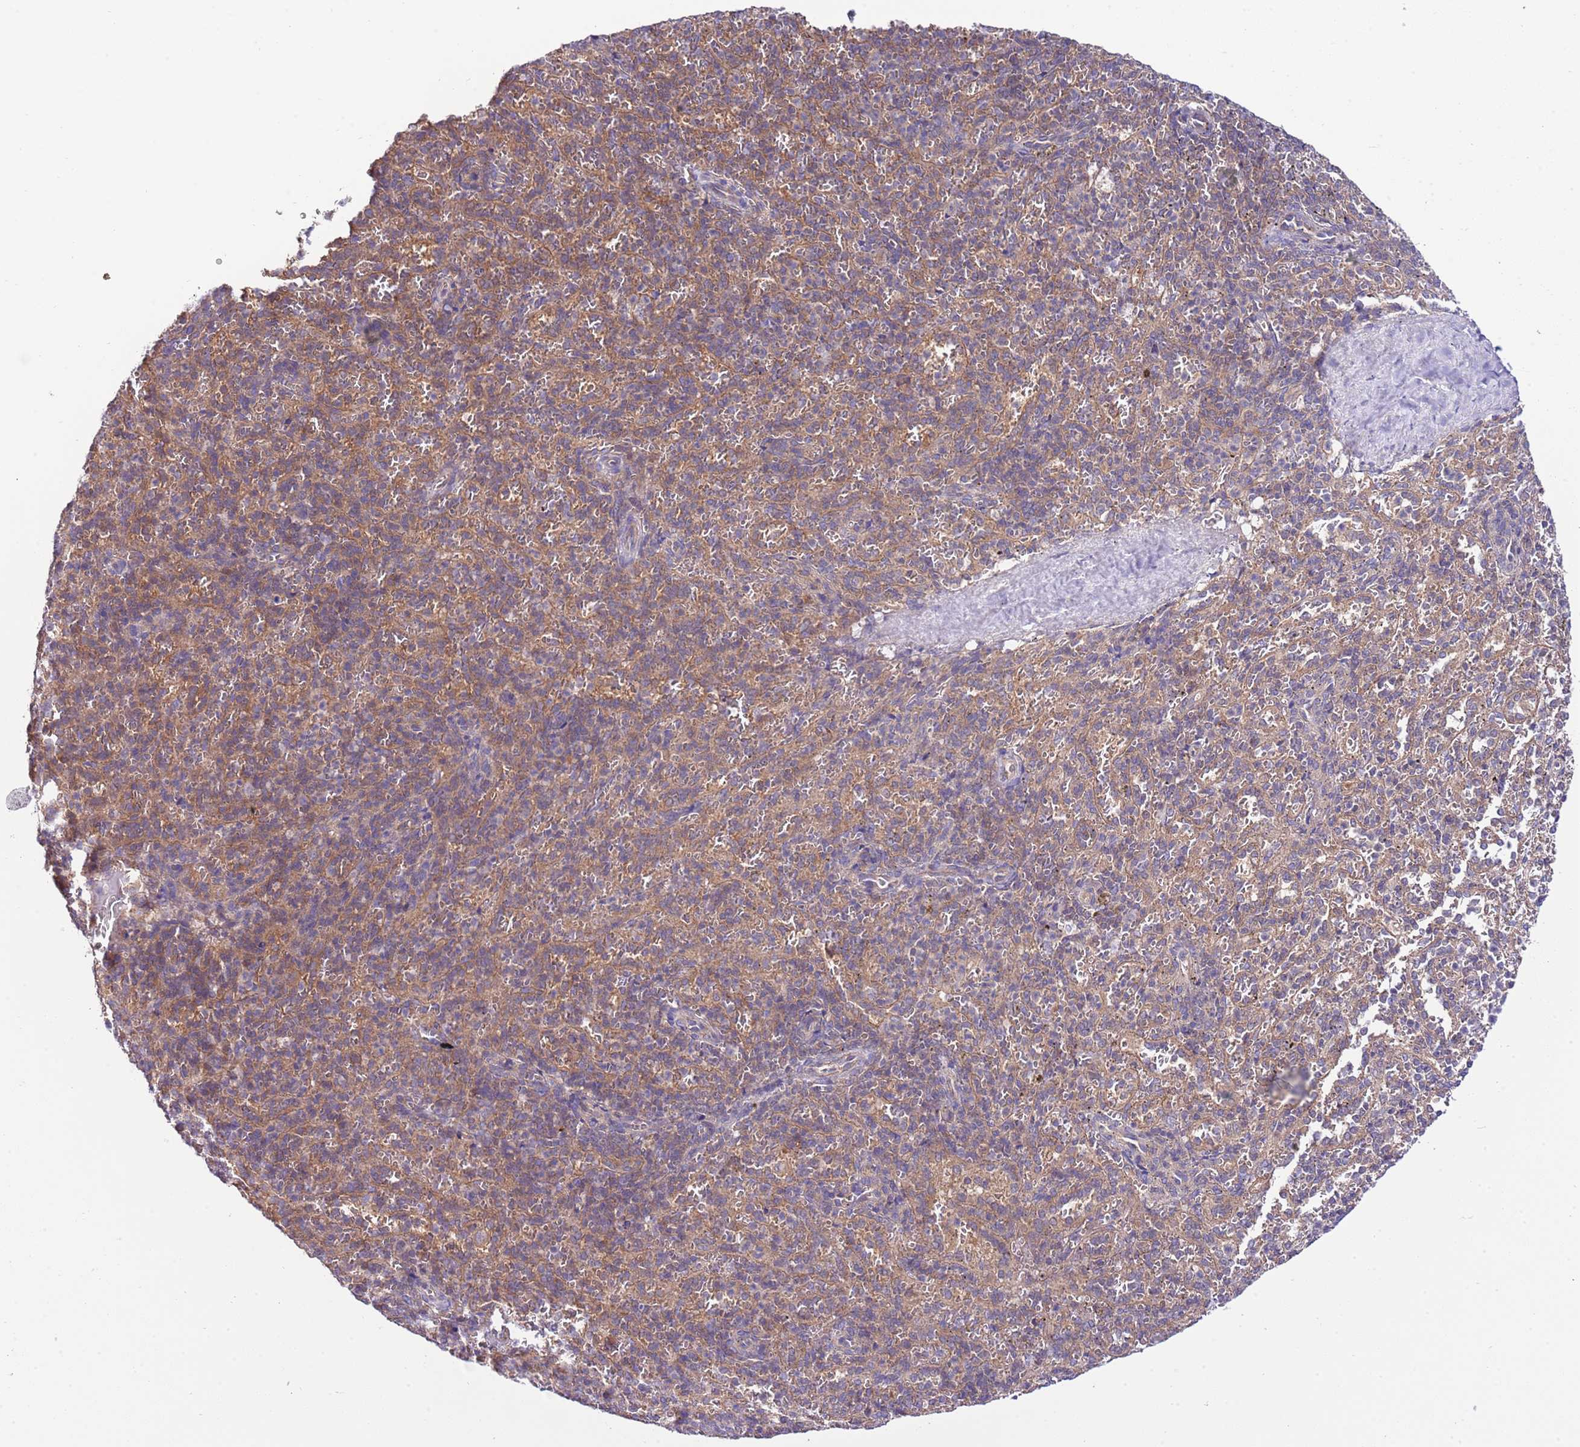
{"staining": {"intensity": "negative", "quantity": "none", "location": "none"}, "tissue": "spleen", "cell_type": "Cells in red pulp", "image_type": "normal", "snomed": [{"axis": "morphology", "description": "Normal tissue, NOS"}, {"axis": "topography", "description": "Spleen"}], "caption": "This is an immunohistochemistry image of benign spleen. There is no expression in cells in red pulp.", "gene": "DONSON", "patient": {"sex": "female", "age": 21}}